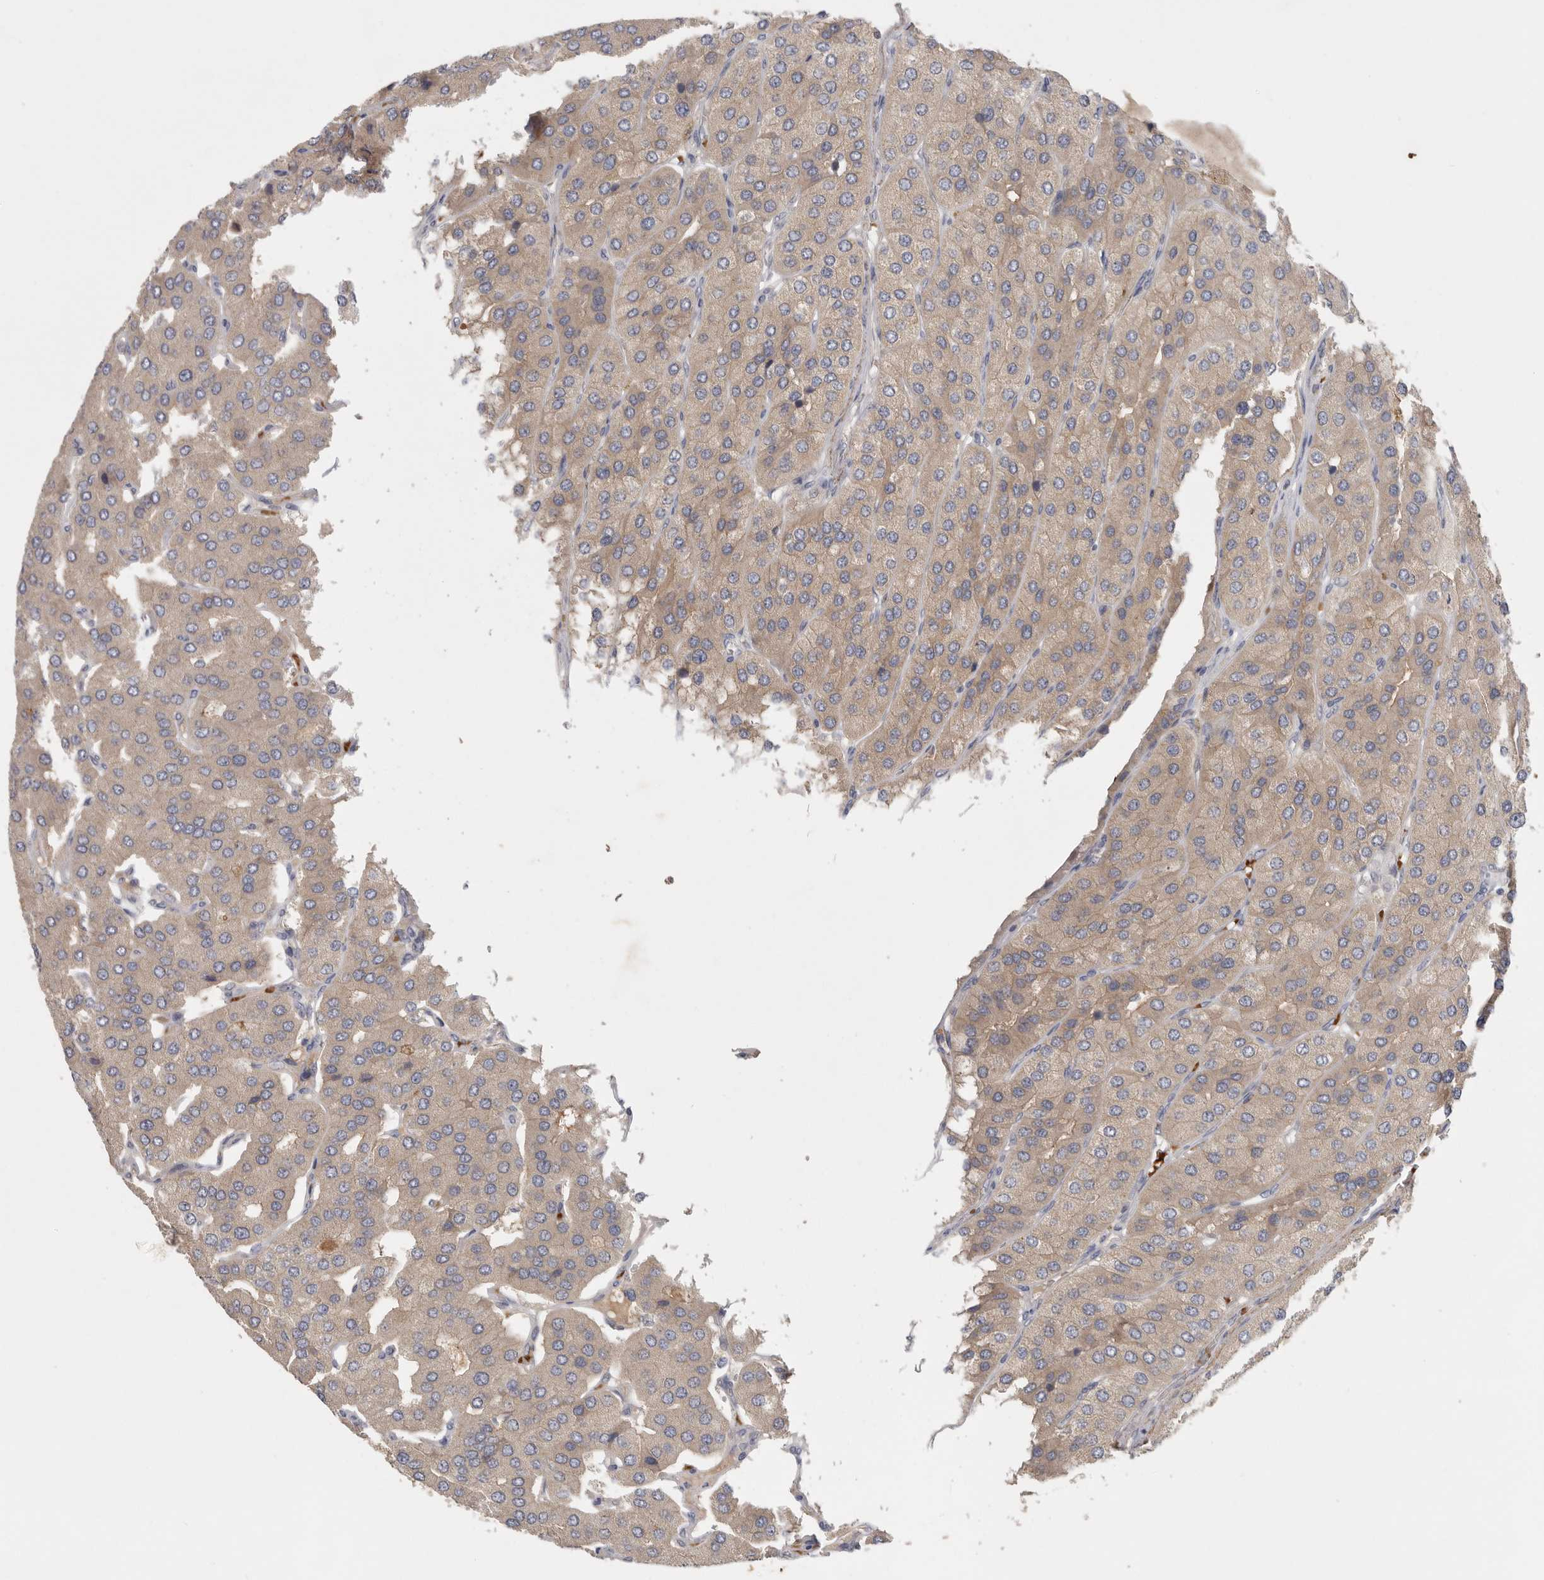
{"staining": {"intensity": "weak", "quantity": ">75%", "location": "cytoplasmic/membranous"}, "tissue": "parathyroid gland", "cell_type": "Glandular cells", "image_type": "normal", "snomed": [{"axis": "morphology", "description": "Normal tissue, NOS"}, {"axis": "morphology", "description": "Adenoma, NOS"}, {"axis": "topography", "description": "Parathyroid gland"}], "caption": "Parathyroid gland stained with immunohistochemistry (IHC) exhibits weak cytoplasmic/membranous positivity in approximately >75% of glandular cells. Immunohistochemistry stains the protein of interest in brown and the nuclei are stained blue.", "gene": "CFAP298", "patient": {"sex": "female", "age": 86}}